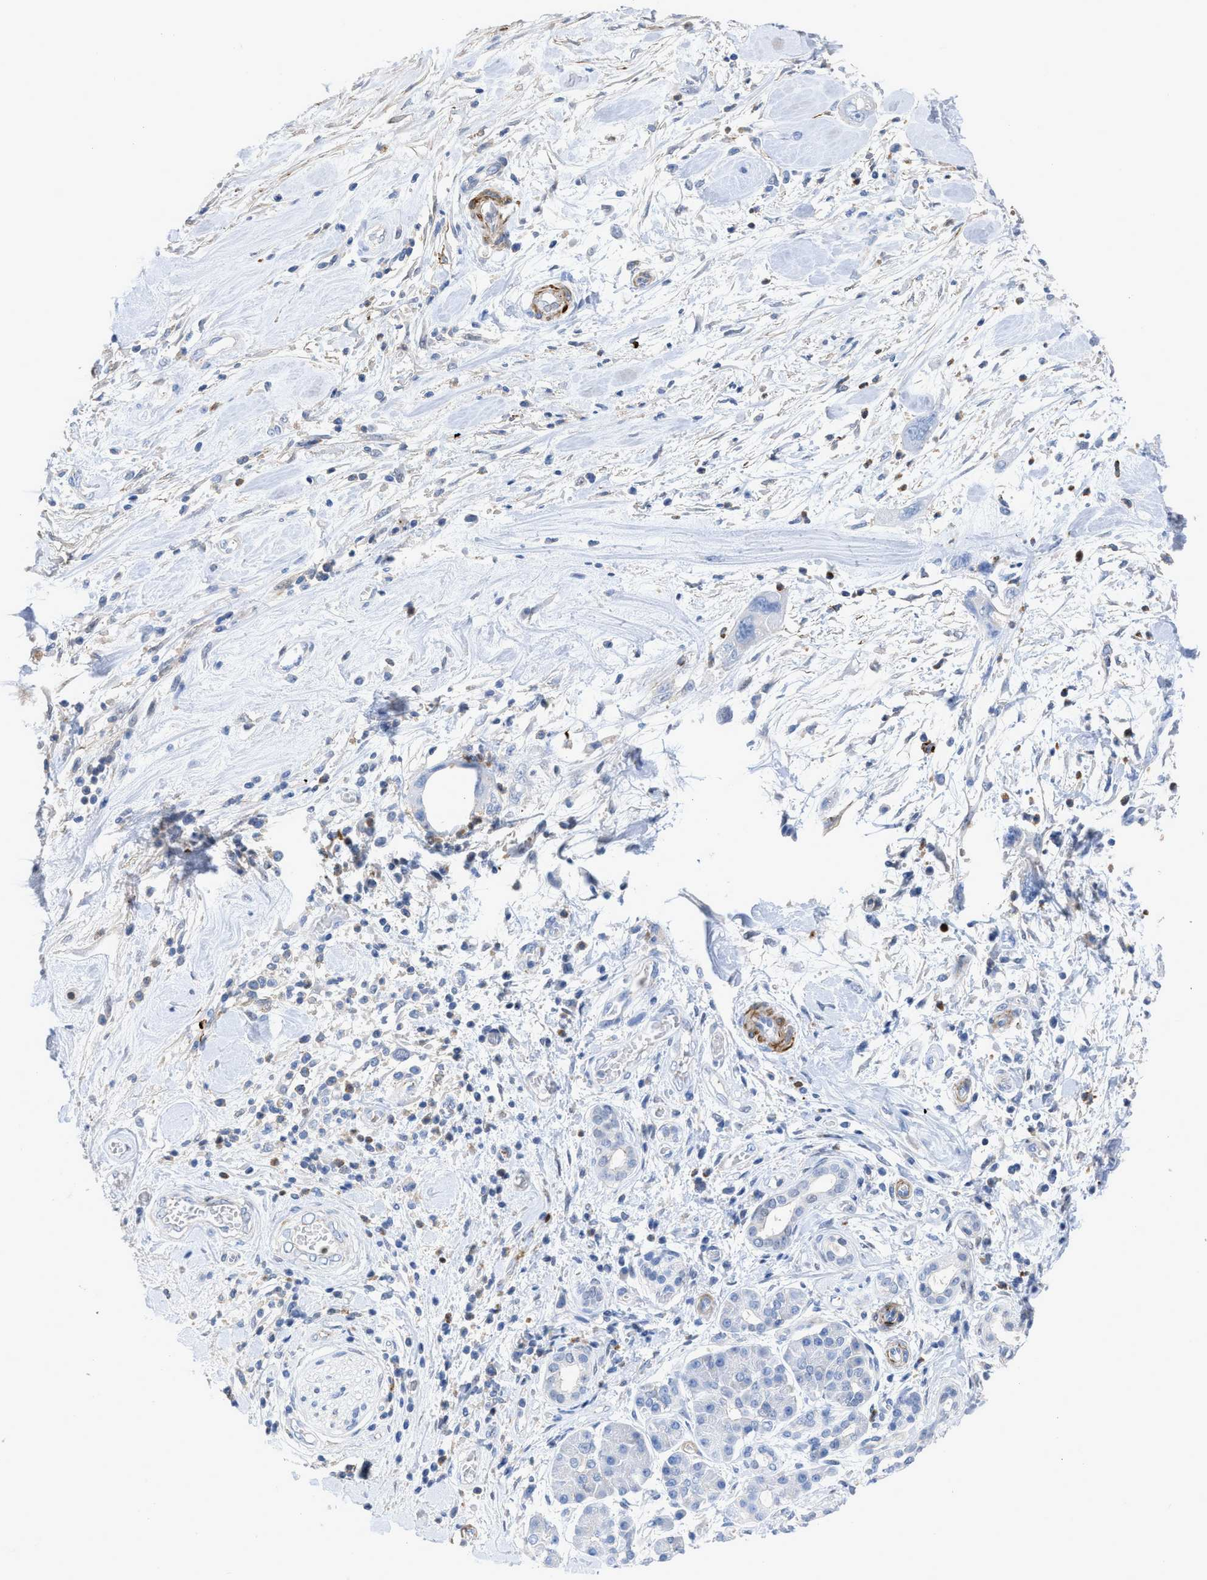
{"staining": {"intensity": "negative", "quantity": "none", "location": "none"}, "tissue": "pancreatic cancer", "cell_type": "Tumor cells", "image_type": "cancer", "snomed": [{"axis": "morphology", "description": "Adenocarcinoma, NOS"}, {"axis": "topography", "description": "Pancreas"}], "caption": "IHC micrograph of pancreatic cancer stained for a protein (brown), which displays no expression in tumor cells.", "gene": "PRMT2", "patient": {"sex": "female", "age": 70}}